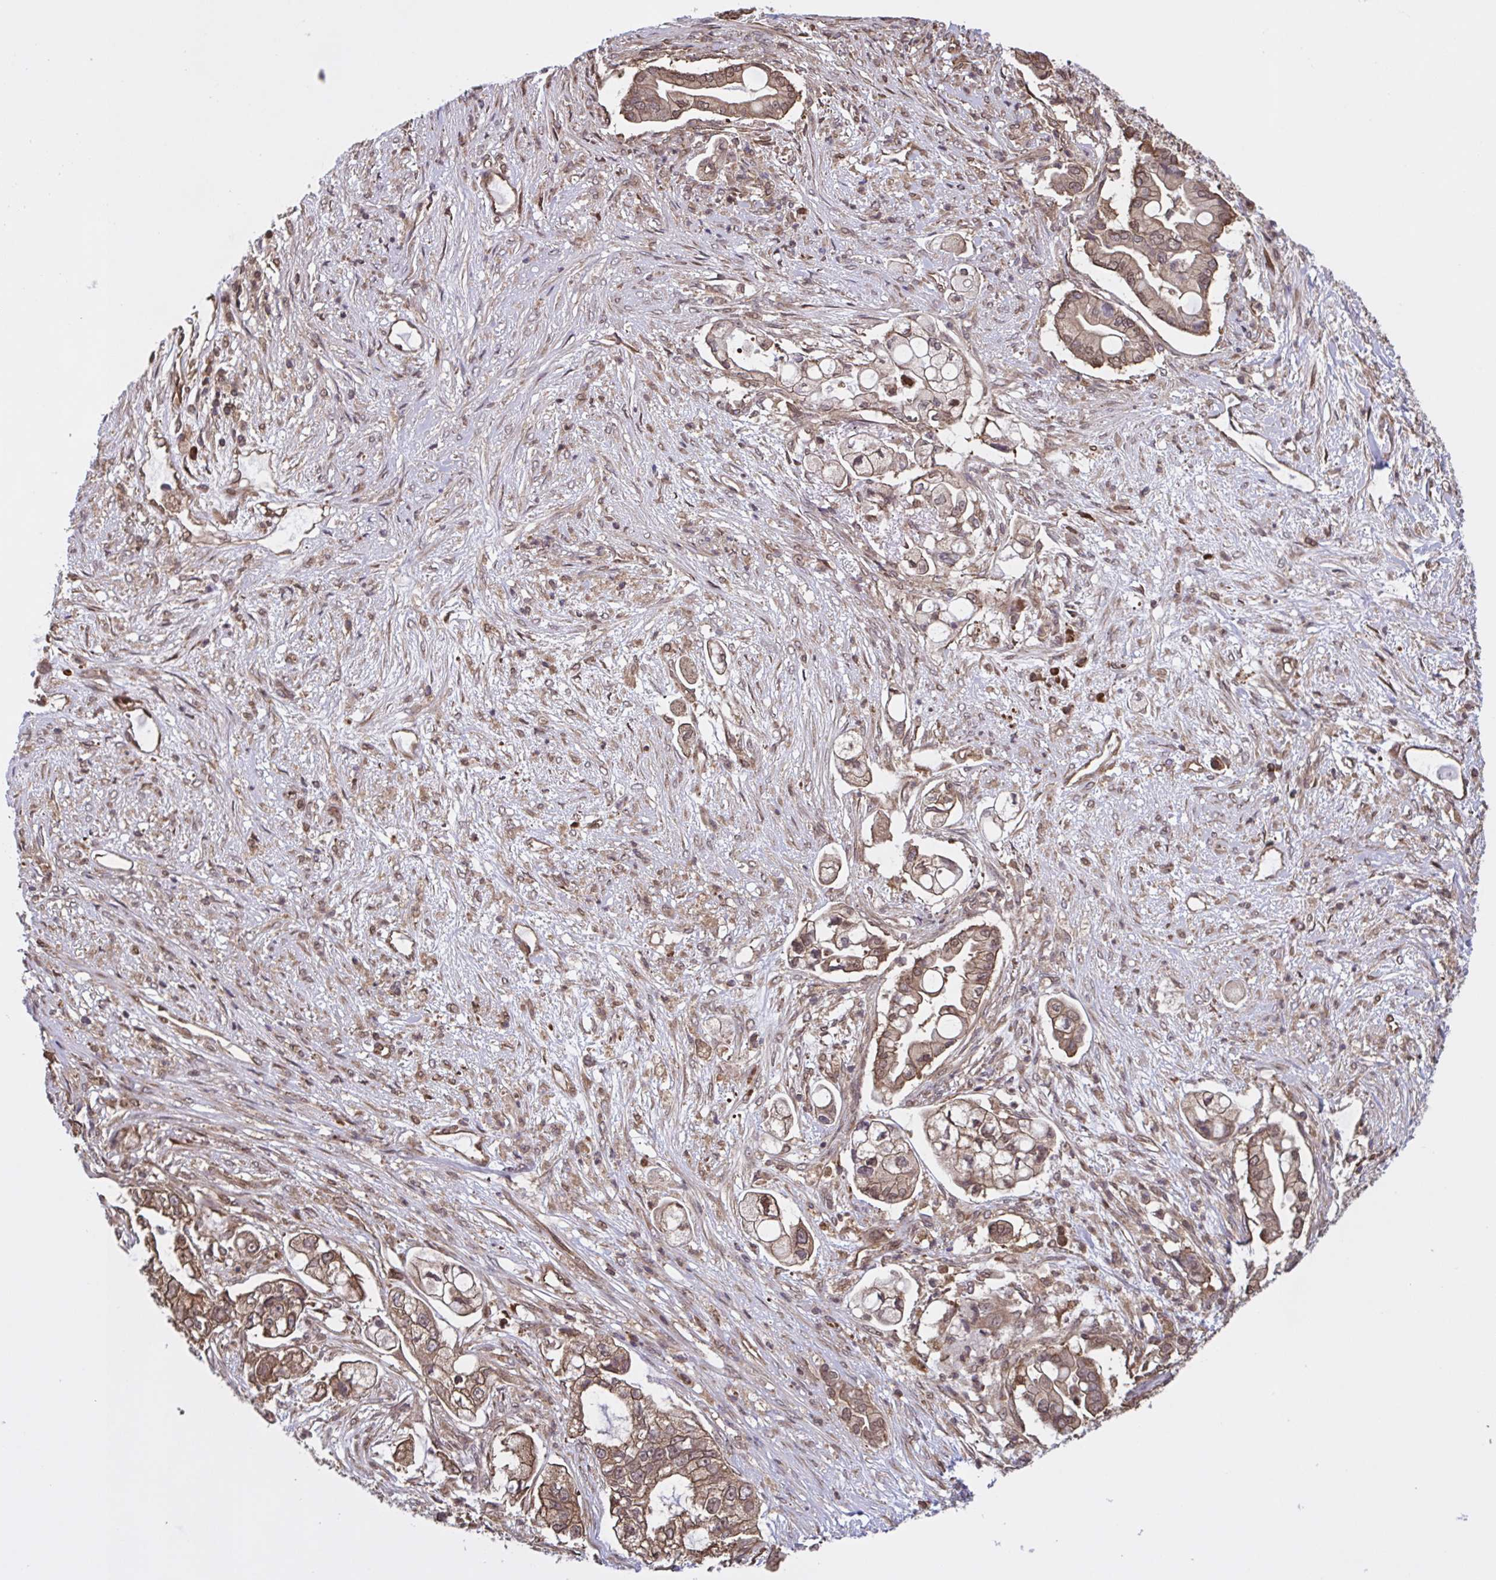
{"staining": {"intensity": "moderate", "quantity": ">75%", "location": "cytoplasmic/membranous,nuclear"}, "tissue": "pancreatic cancer", "cell_type": "Tumor cells", "image_type": "cancer", "snomed": [{"axis": "morphology", "description": "Adenocarcinoma, NOS"}, {"axis": "topography", "description": "Pancreas"}], "caption": "IHC (DAB (3,3'-diaminobenzidine)) staining of adenocarcinoma (pancreatic) shows moderate cytoplasmic/membranous and nuclear protein staining in about >75% of tumor cells. (brown staining indicates protein expression, while blue staining denotes nuclei).", "gene": "SEC63", "patient": {"sex": "female", "age": 69}}